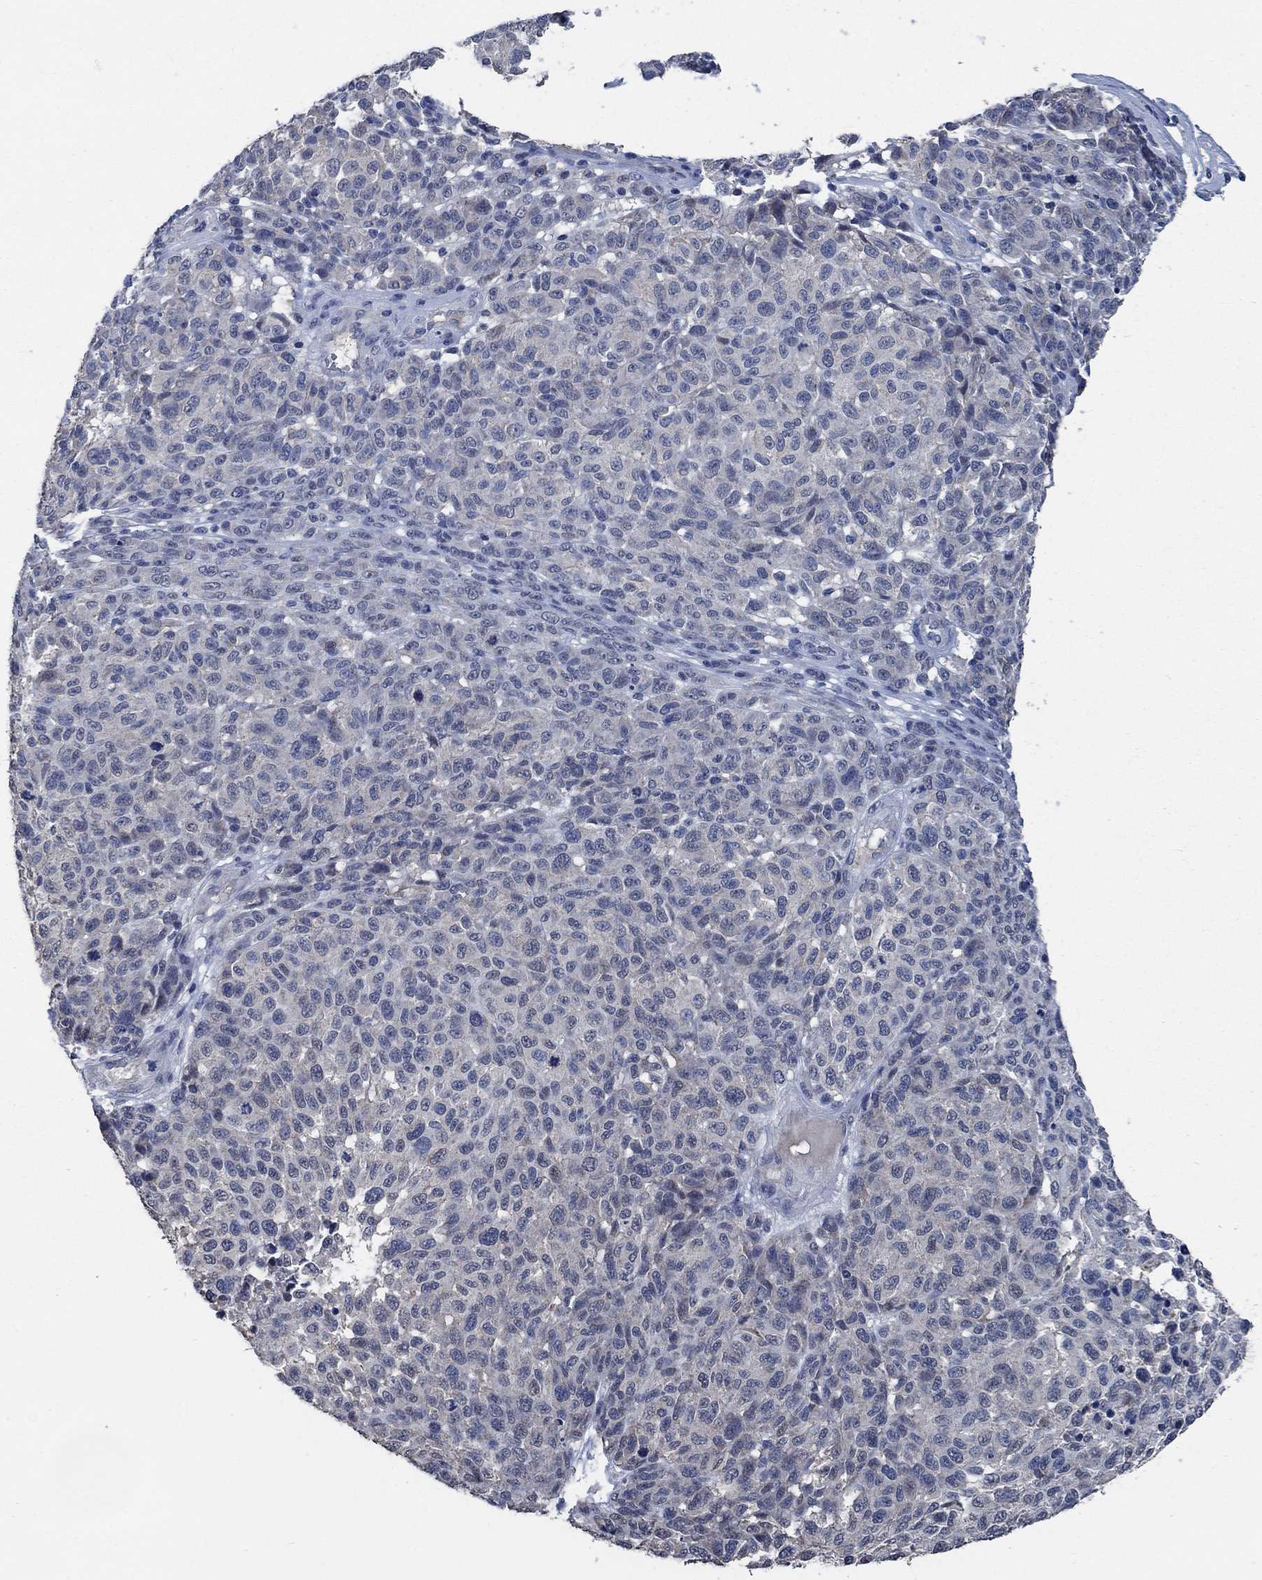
{"staining": {"intensity": "negative", "quantity": "none", "location": "none"}, "tissue": "melanoma", "cell_type": "Tumor cells", "image_type": "cancer", "snomed": [{"axis": "morphology", "description": "Malignant melanoma, NOS"}, {"axis": "topography", "description": "Skin"}], "caption": "Immunohistochemistry (IHC) histopathology image of neoplastic tissue: malignant melanoma stained with DAB displays no significant protein positivity in tumor cells.", "gene": "OBSCN", "patient": {"sex": "male", "age": 59}}